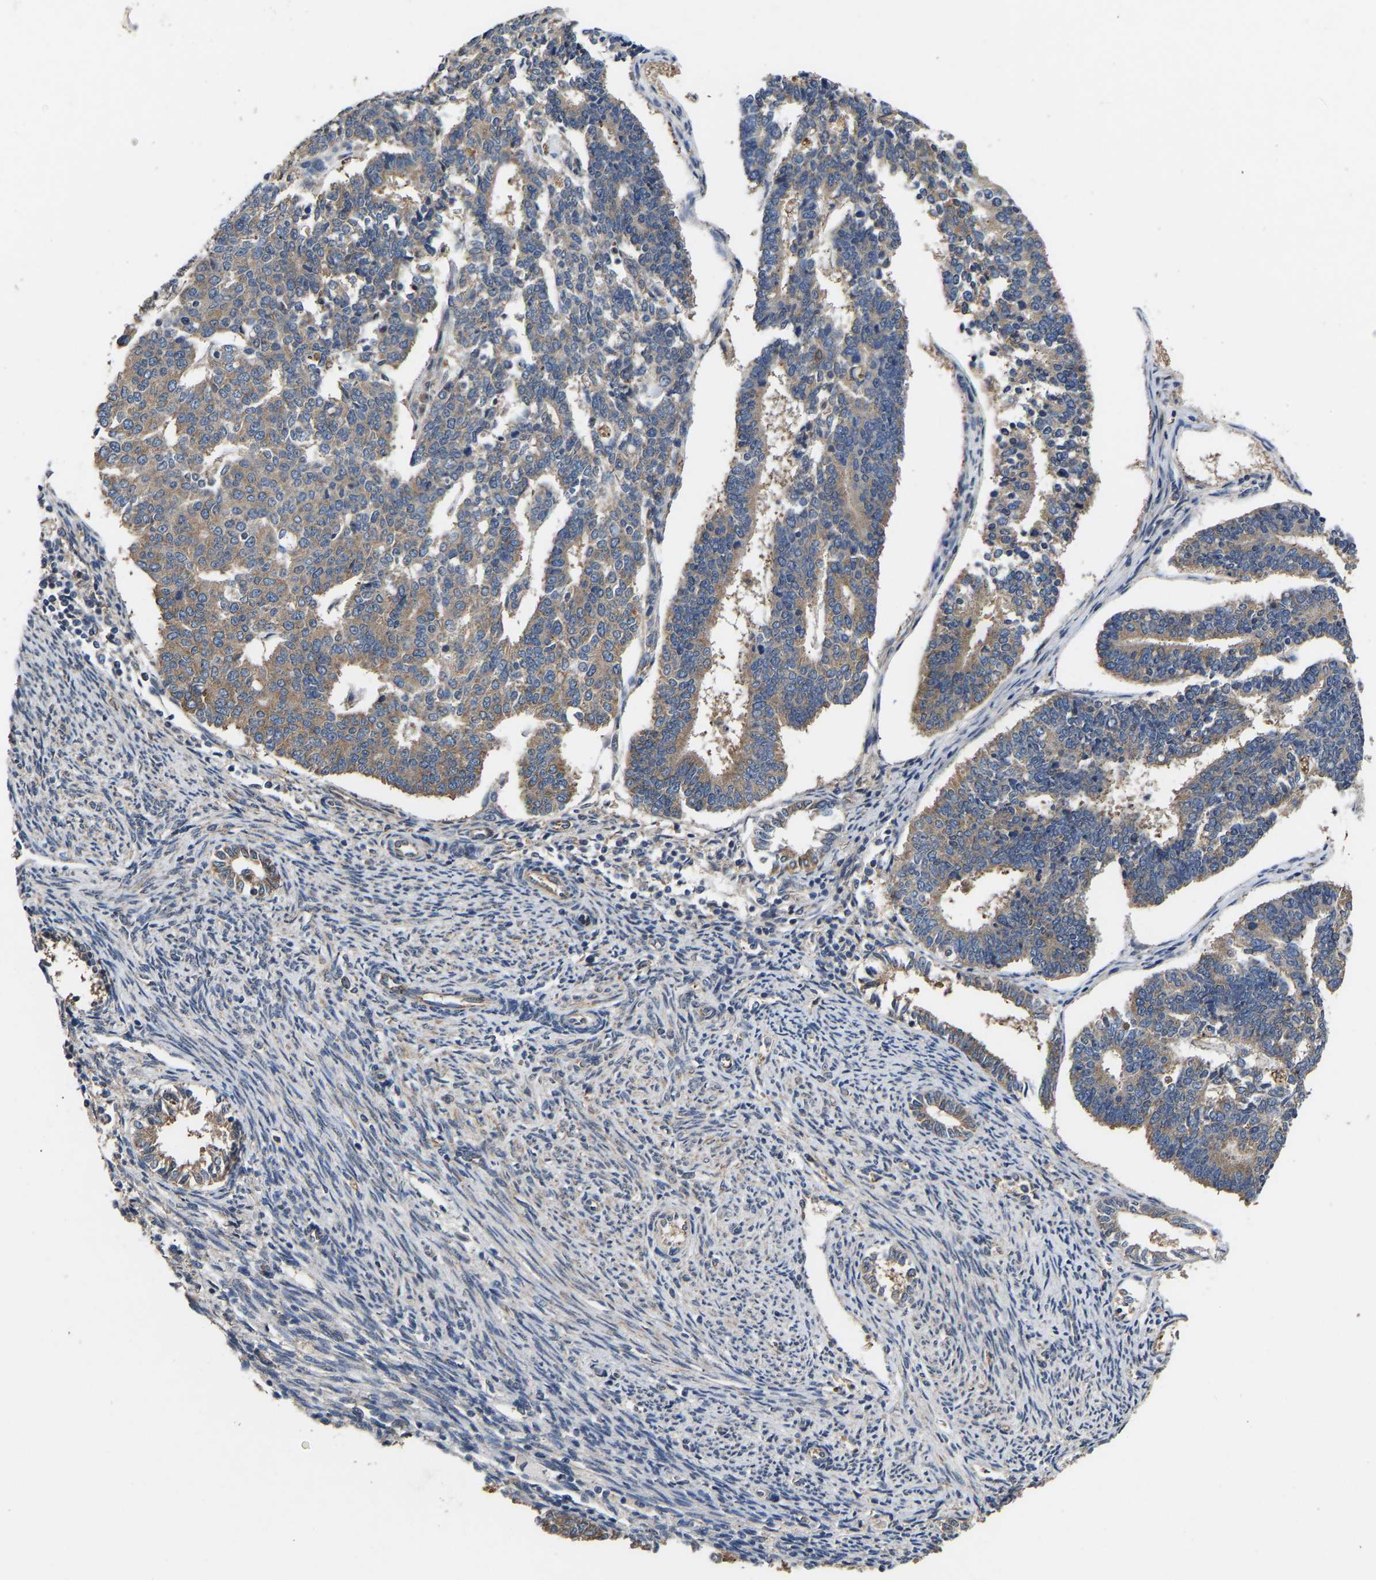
{"staining": {"intensity": "moderate", "quantity": ">75%", "location": "cytoplasmic/membranous"}, "tissue": "endometrial cancer", "cell_type": "Tumor cells", "image_type": "cancer", "snomed": [{"axis": "morphology", "description": "Adenocarcinoma, NOS"}, {"axis": "topography", "description": "Endometrium"}], "caption": "Moderate cytoplasmic/membranous protein positivity is seen in about >75% of tumor cells in endometrial cancer.", "gene": "AIMP2", "patient": {"sex": "female", "age": 70}}